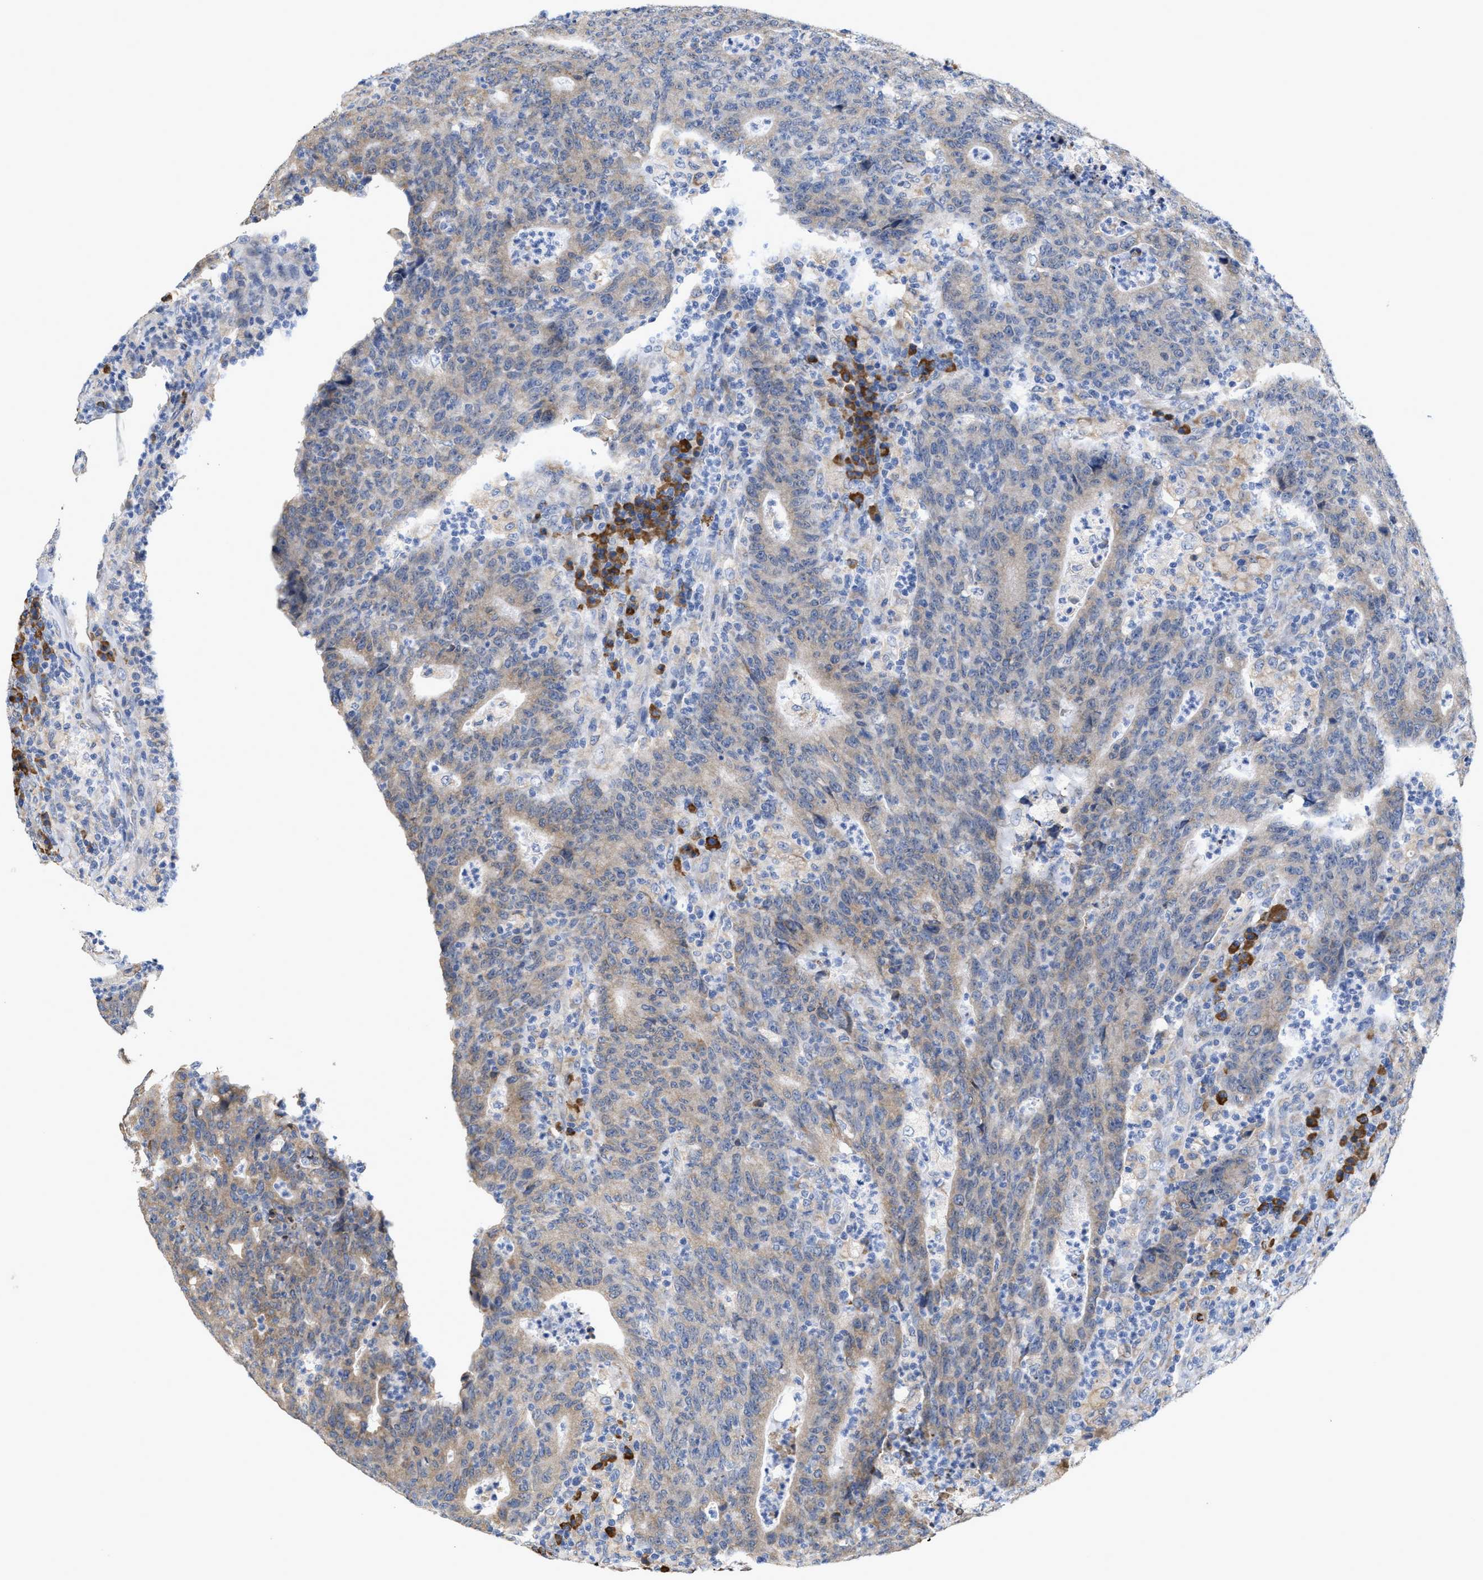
{"staining": {"intensity": "weak", "quantity": ">75%", "location": "cytoplasmic/membranous"}, "tissue": "colorectal cancer", "cell_type": "Tumor cells", "image_type": "cancer", "snomed": [{"axis": "morphology", "description": "Adenocarcinoma, NOS"}, {"axis": "topography", "description": "Colon"}], "caption": "A micrograph of human colorectal cancer (adenocarcinoma) stained for a protein displays weak cytoplasmic/membranous brown staining in tumor cells.", "gene": "RYR2", "patient": {"sex": "female", "age": 75}}